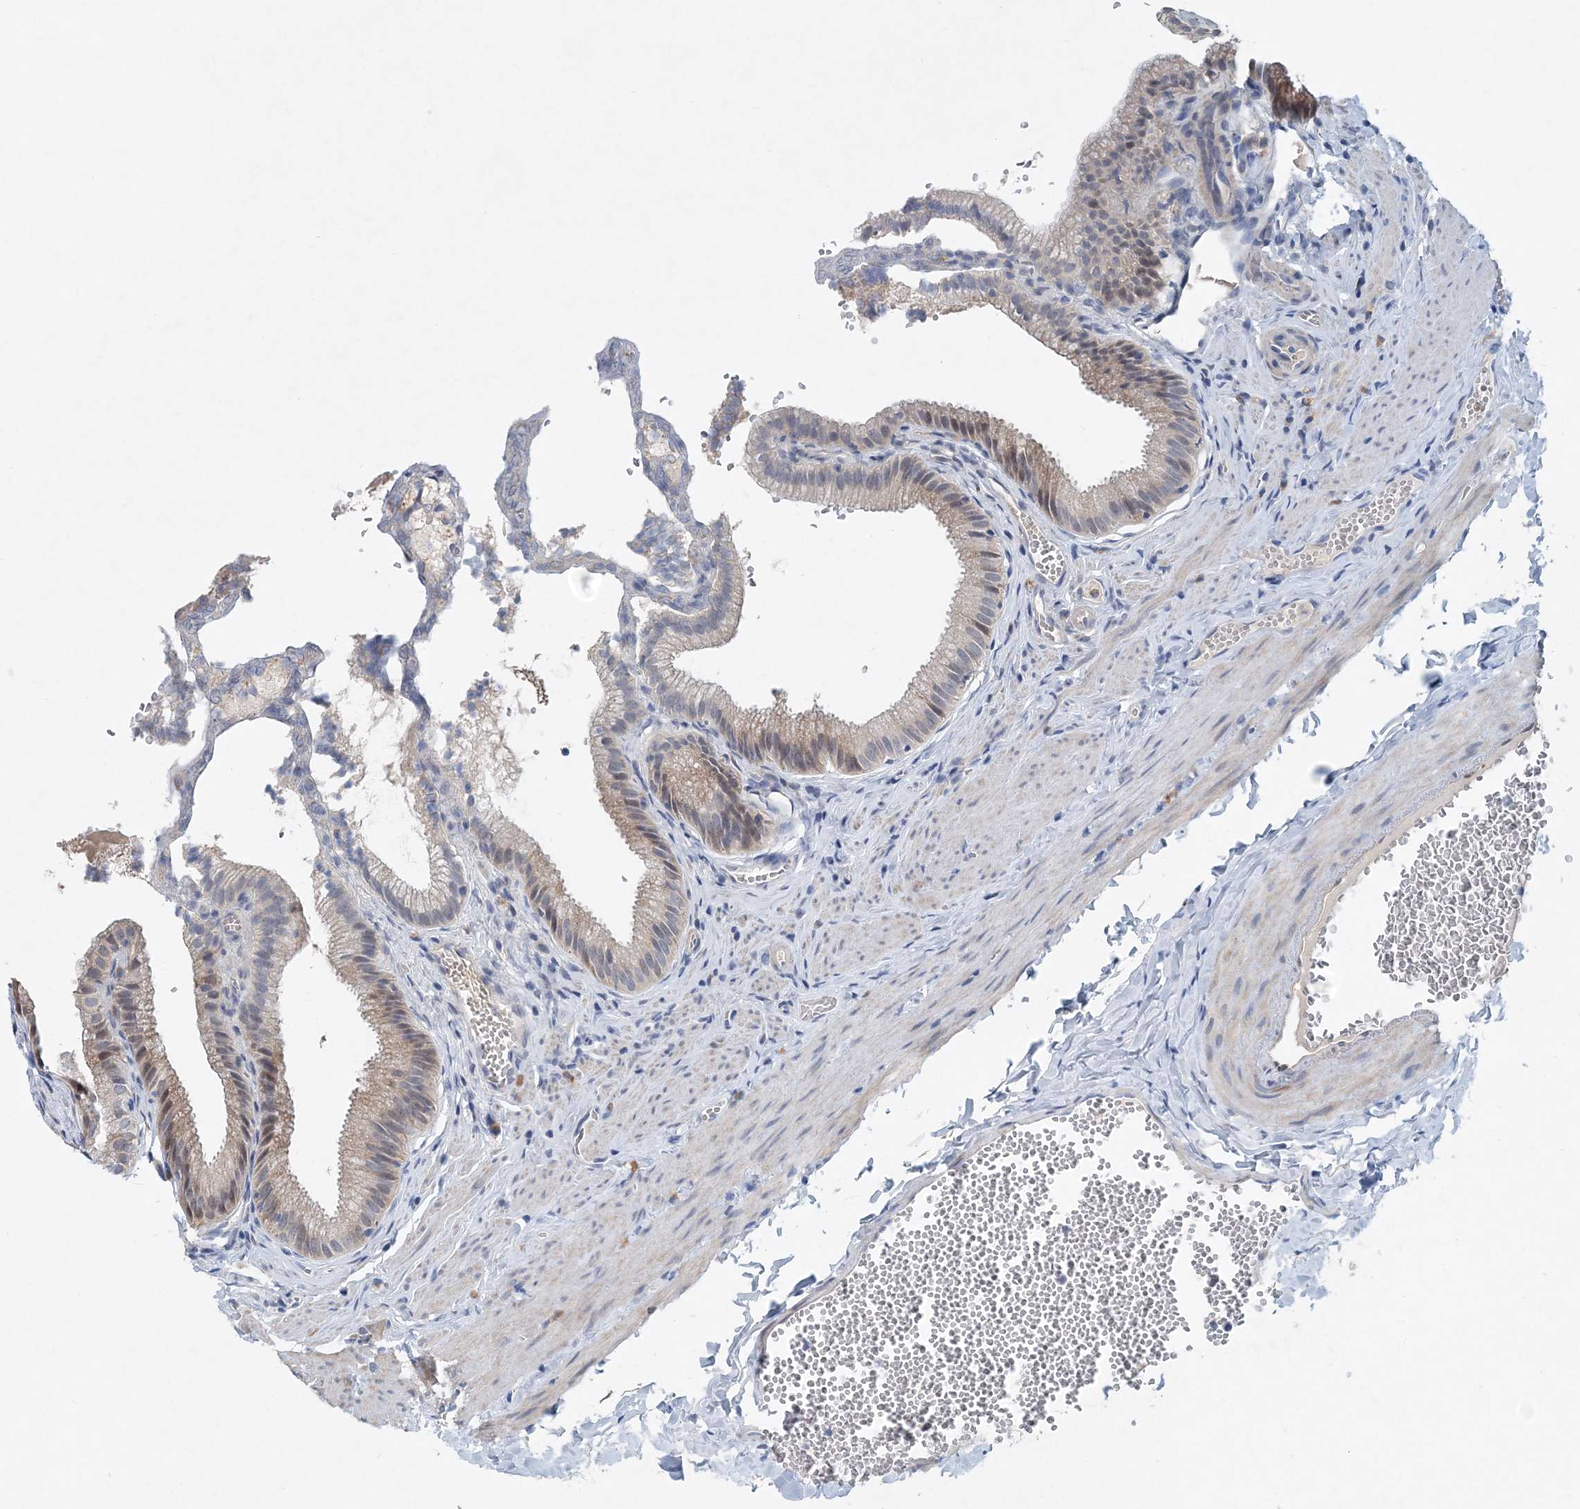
{"staining": {"intensity": "weak", "quantity": "<25%", "location": "cytoplasmic/membranous"}, "tissue": "gallbladder", "cell_type": "Glandular cells", "image_type": "normal", "snomed": [{"axis": "morphology", "description": "Normal tissue, NOS"}, {"axis": "topography", "description": "Gallbladder"}], "caption": "This is an immunohistochemistry (IHC) image of normal human gallbladder. There is no staining in glandular cells.", "gene": "PFN2", "patient": {"sex": "male", "age": 38}}